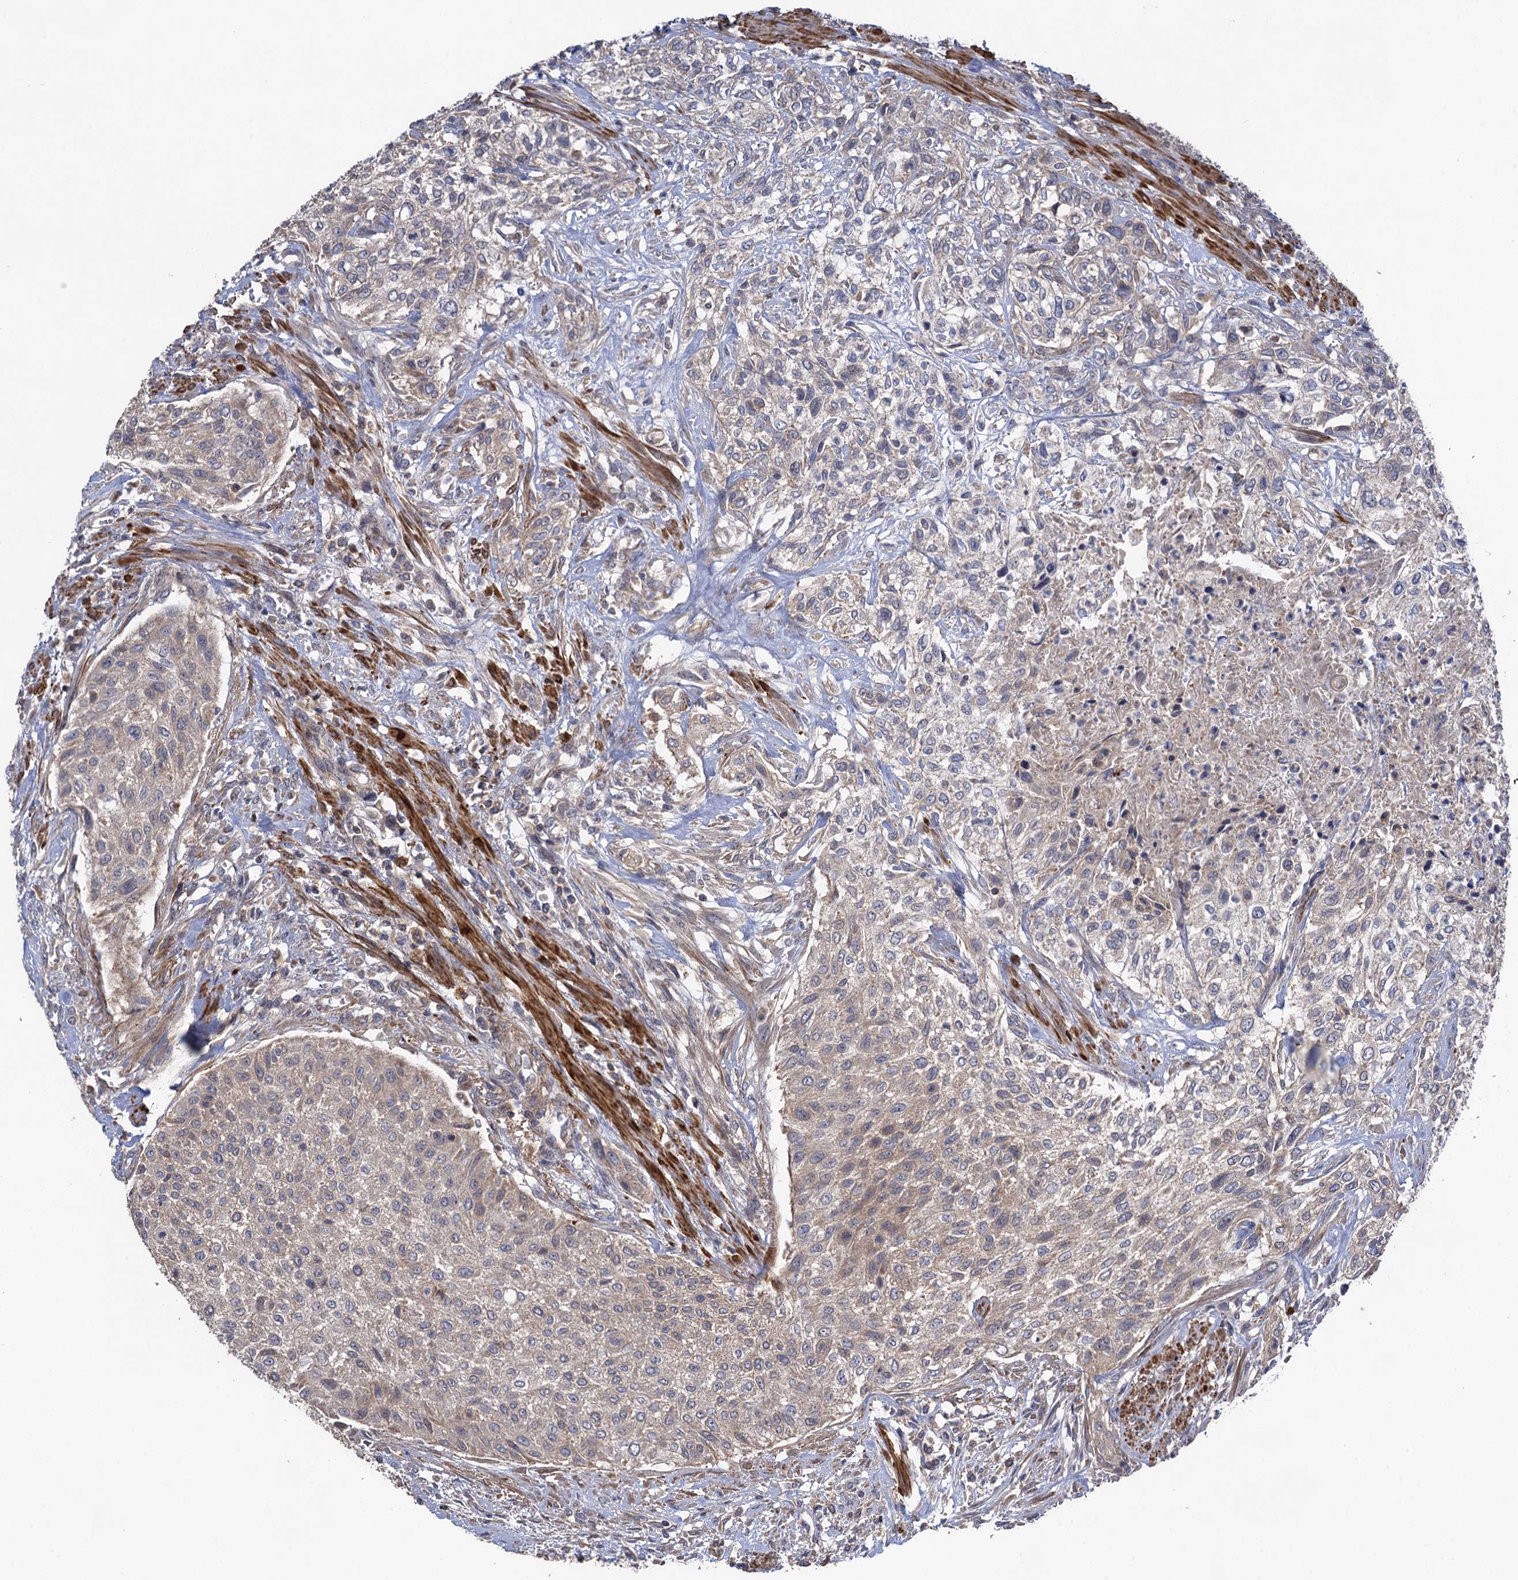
{"staining": {"intensity": "weak", "quantity": "<25%", "location": "cytoplasmic/membranous"}, "tissue": "urothelial cancer", "cell_type": "Tumor cells", "image_type": "cancer", "snomed": [{"axis": "morphology", "description": "Normal tissue, NOS"}, {"axis": "morphology", "description": "Urothelial carcinoma, NOS"}, {"axis": "topography", "description": "Urinary bladder"}, {"axis": "topography", "description": "Peripheral nerve tissue"}], "caption": "This image is of transitional cell carcinoma stained with immunohistochemistry to label a protein in brown with the nuclei are counter-stained blue. There is no staining in tumor cells.", "gene": "WDR88", "patient": {"sex": "male", "age": 35}}